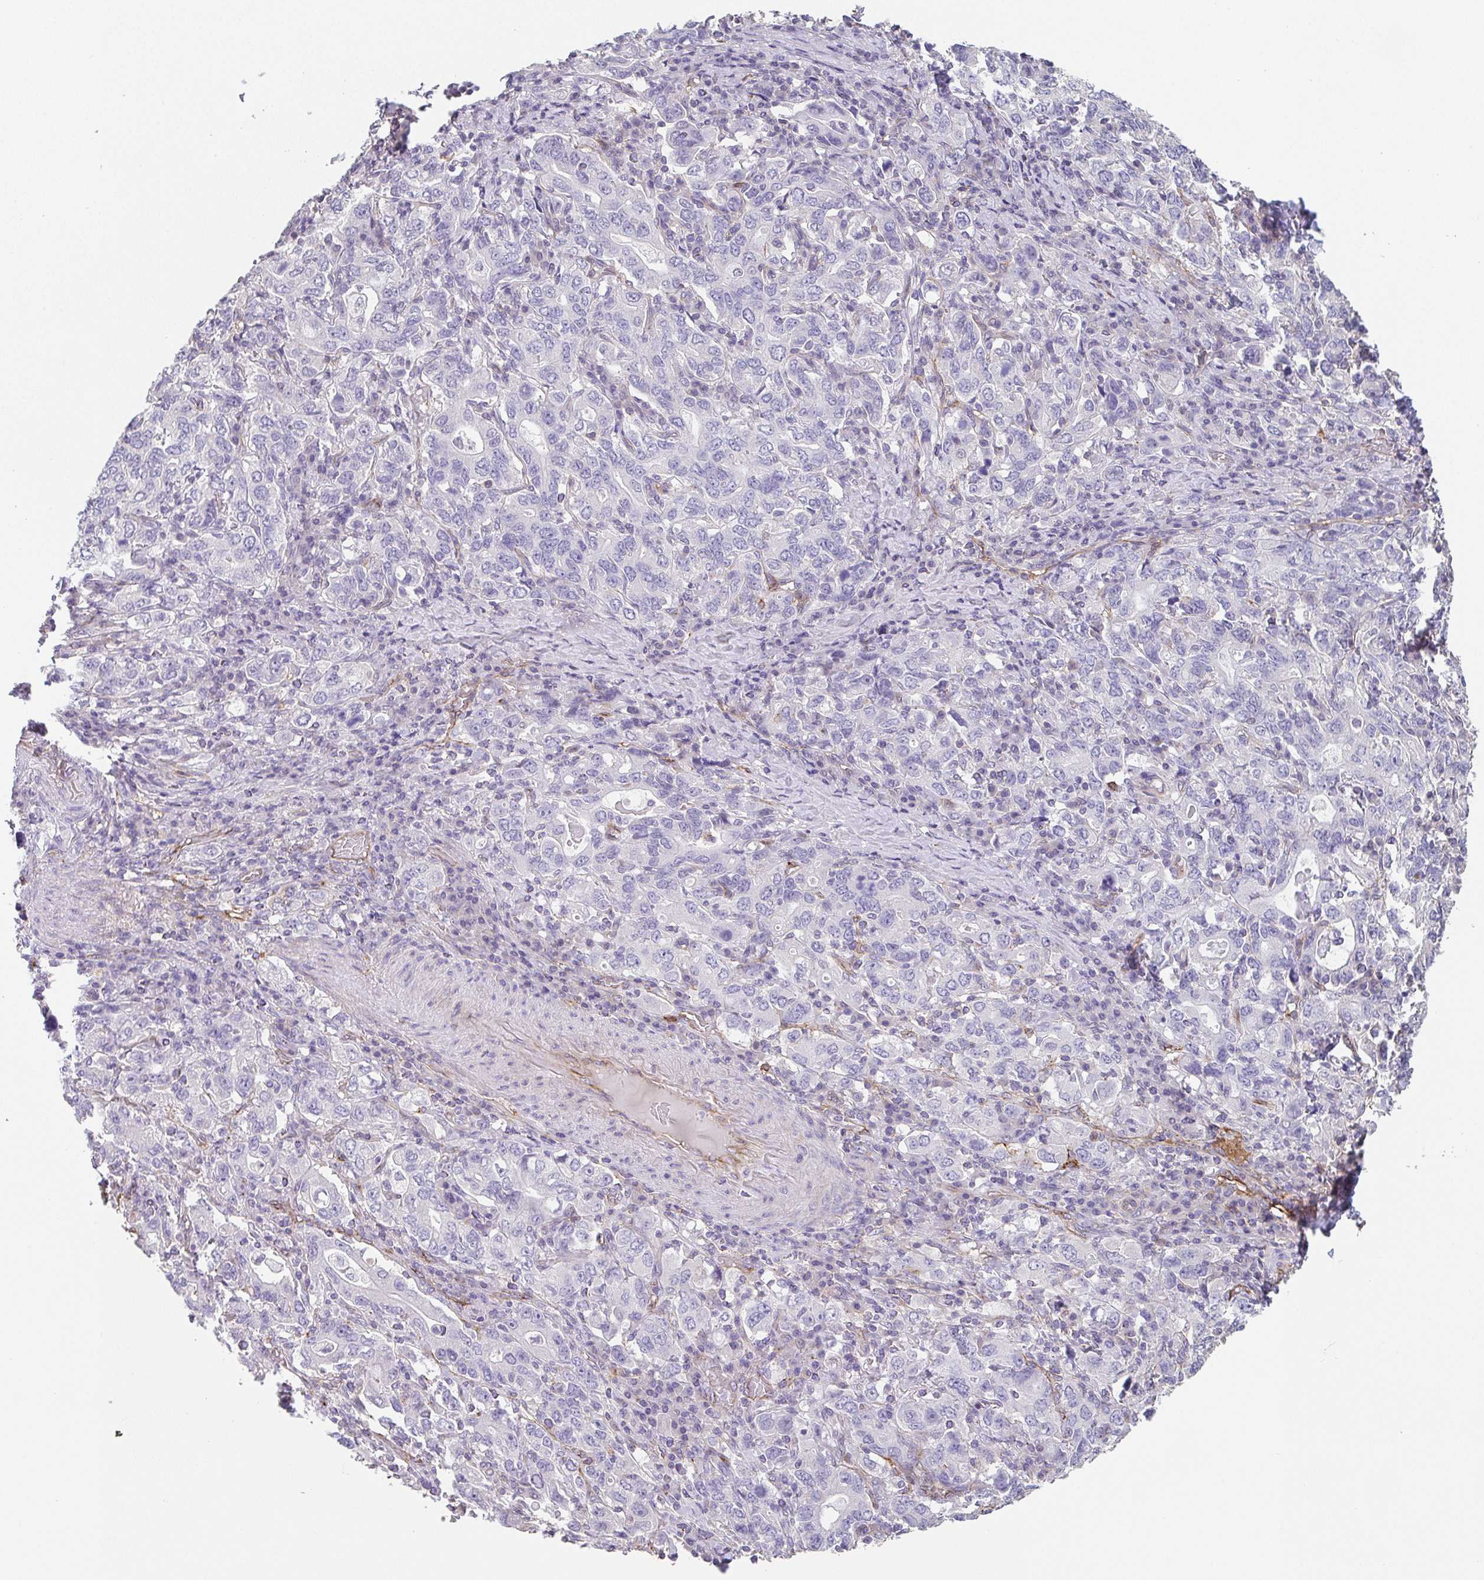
{"staining": {"intensity": "negative", "quantity": "none", "location": "none"}, "tissue": "stomach cancer", "cell_type": "Tumor cells", "image_type": "cancer", "snomed": [{"axis": "morphology", "description": "Adenocarcinoma, NOS"}, {"axis": "topography", "description": "Stomach, upper"}, {"axis": "topography", "description": "Stomach"}], "caption": "Tumor cells are negative for protein expression in human adenocarcinoma (stomach).", "gene": "DBN1", "patient": {"sex": "male", "age": 62}}